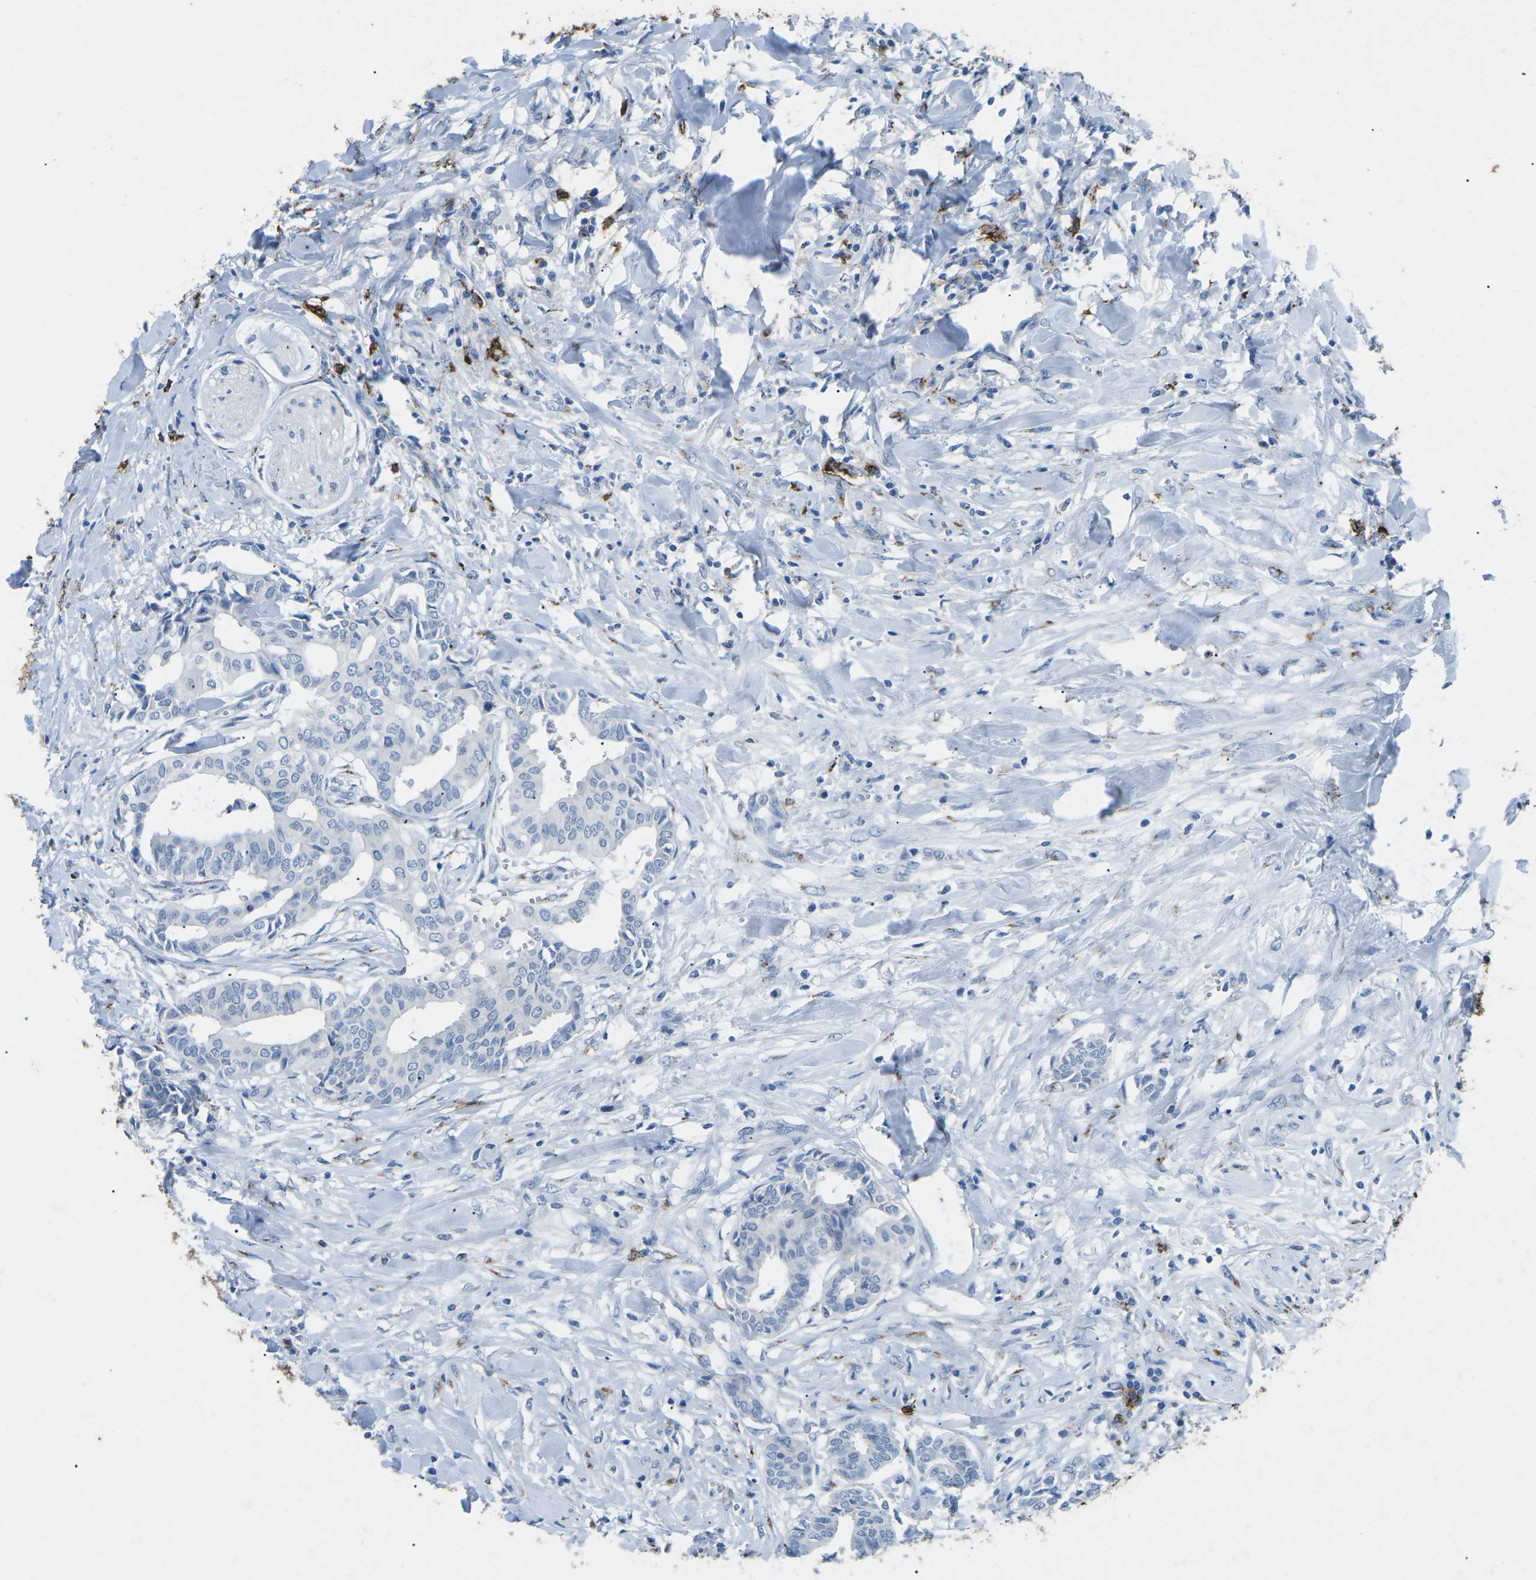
{"staining": {"intensity": "negative", "quantity": "none", "location": "none"}, "tissue": "head and neck cancer", "cell_type": "Tumor cells", "image_type": "cancer", "snomed": [{"axis": "morphology", "description": "Adenocarcinoma, NOS"}, {"axis": "topography", "description": "Salivary gland"}, {"axis": "topography", "description": "Head-Neck"}], "caption": "Immunohistochemistry micrograph of human adenocarcinoma (head and neck) stained for a protein (brown), which demonstrates no positivity in tumor cells.", "gene": "CTAGE1", "patient": {"sex": "female", "age": 59}}